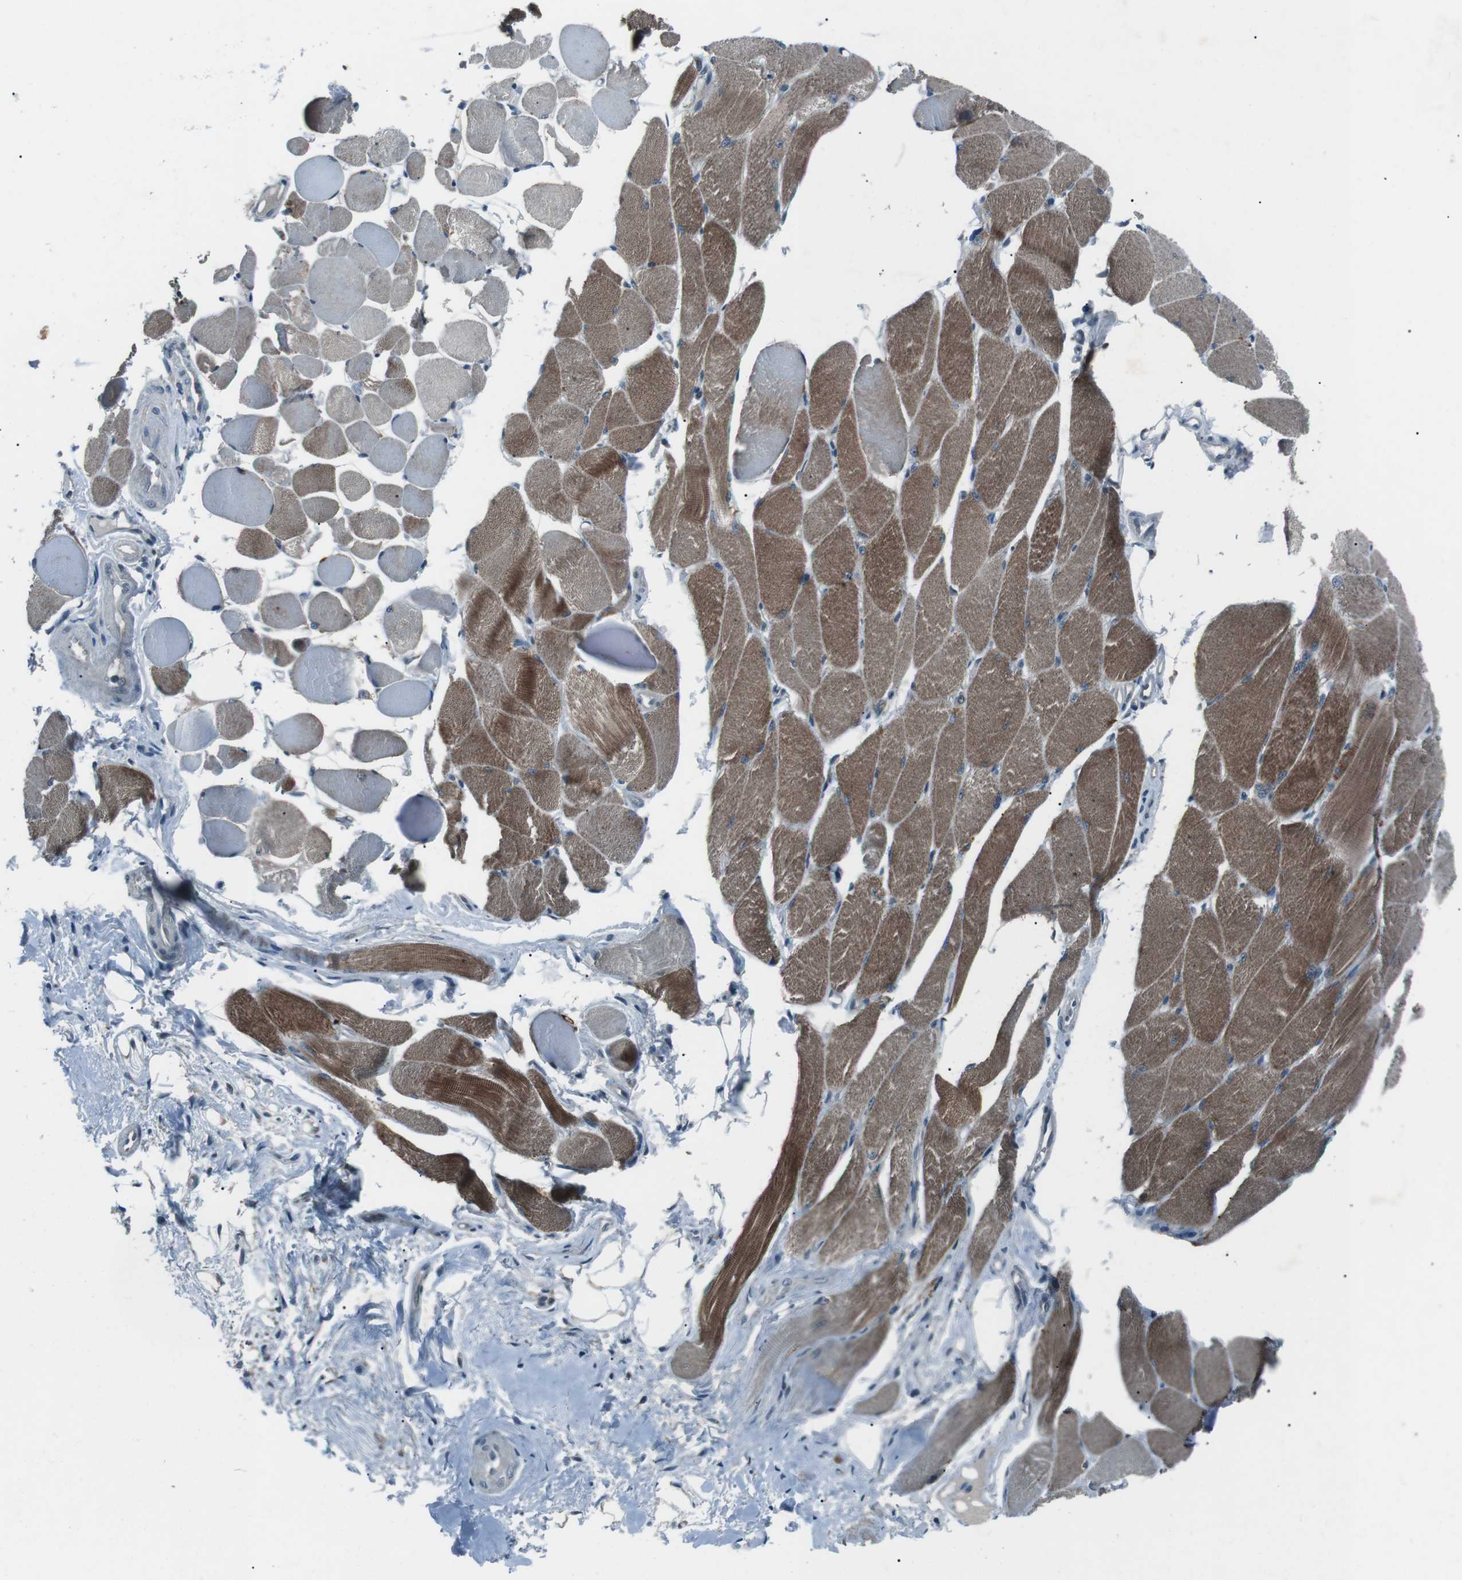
{"staining": {"intensity": "strong", "quantity": ">75%", "location": "cytoplasmic/membranous"}, "tissue": "skeletal muscle", "cell_type": "Myocytes", "image_type": "normal", "snomed": [{"axis": "morphology", "description": "Normal tissue, NOS"}, {"axis": "topography", "description": "Skeletal muscle"}, {"axis": "topography", "description": "Peripheral nerve tissue"}], "caption": "Human skeletal muscle stained with a brown dye displays strong cytoplasmic/membranous positive staining in approximately >75% of myocytes.", "gene": "LRIG2", "patient": {"sex": "female", "age": 84}}